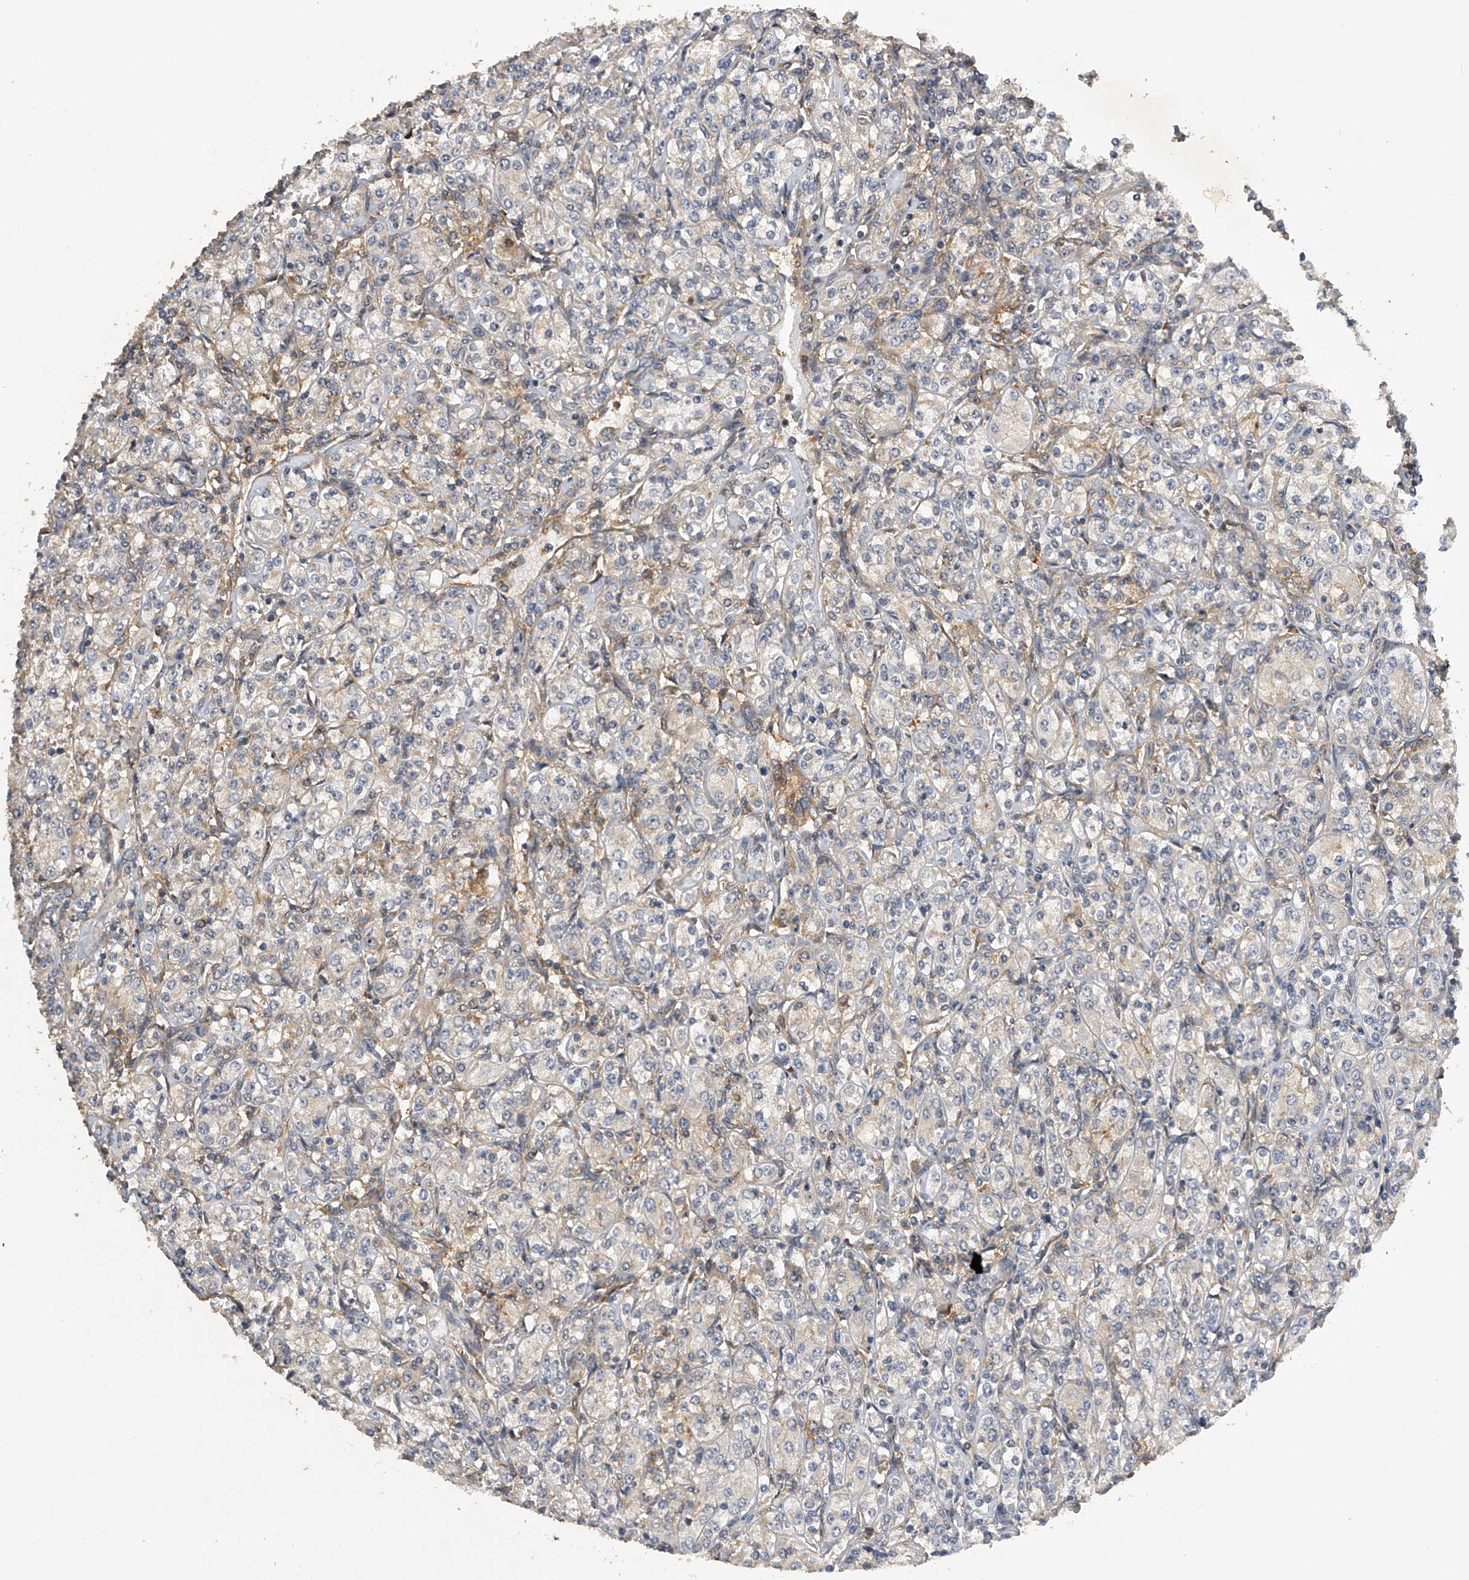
{"staining": {"intensity": "weak", "quantity": "<25%", "location": "cytoplasmic/membranous"}, "tissue": "renal cancer", "cell_type": "Tumor cells", "image_type": "cancer", "snomed": [{"axis": "morphology", "description": "Adenocarcinoma, NOS"}, {"axis": "topography", "description": "Kidney"}], "caption": "IHC histopathology image of neoplastic tissue: renal adenocarcinoma stained with DAB reveals no significant protein positivity in tumor cells. (DAB immunohistochemistry (IHC) visualized using brightfield microscopy, high magnification).", "gene": "PTPRA", "patient": {"sex": "male", "age": 77}}